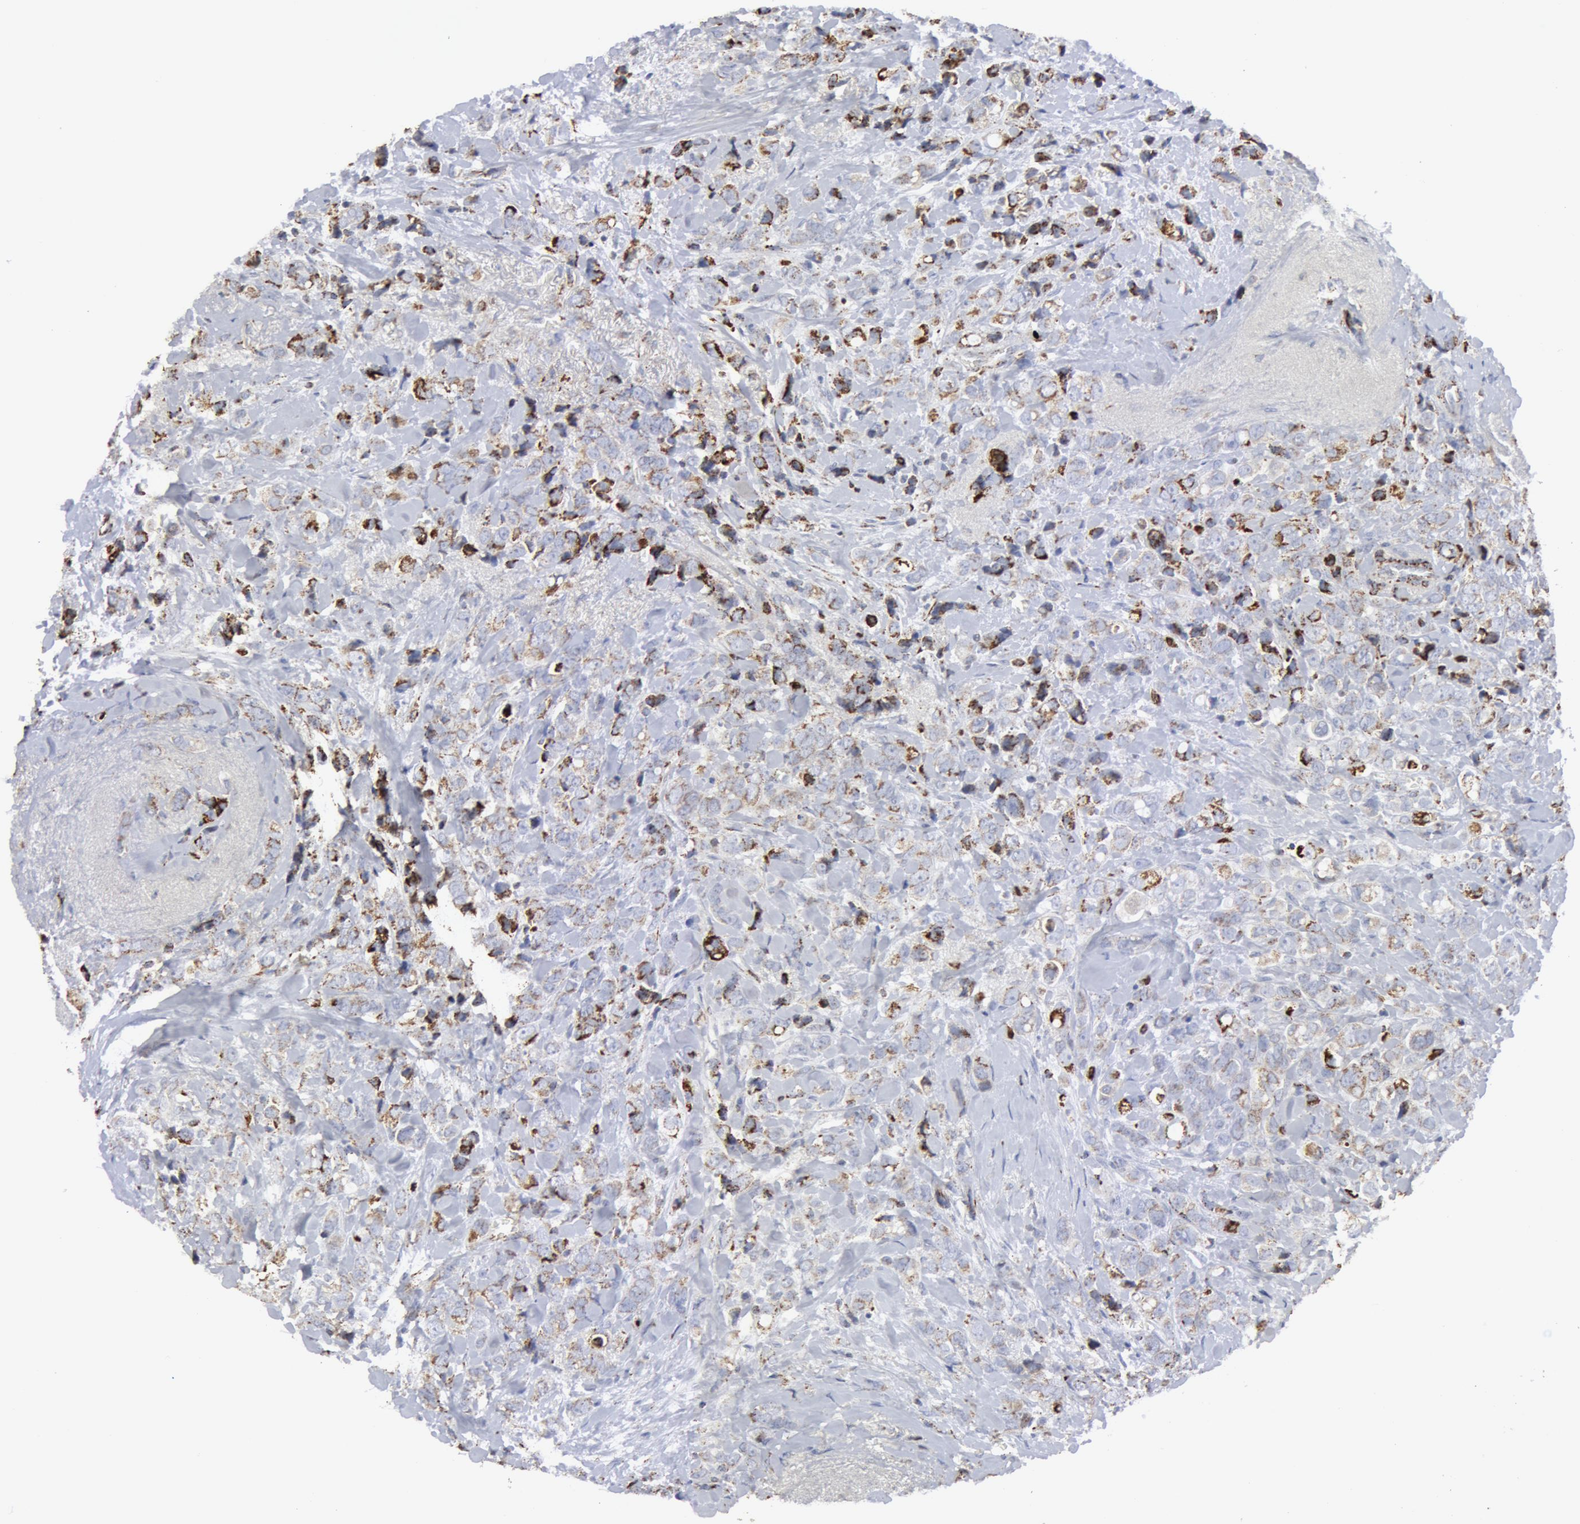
{"staining": {"intensity": "moderate", "quantity": ">75%", "location": "cytoplasmic/membranous"}, "tissue": "breast cancer", "cell_type": "Tumor cells", "image_type": "cancer", "snomed": [{"axis": "morphology", "description": "Lobular carcinoma"}, {"axis": "topography", "description": "Breast"}], "caption": "This is a micrograph of IHC staining of breast lobular carcinoma, which shows moderate staining in the cytoplasmic/membranous of tumor cells.", "gene": "ATP5F1B", "patient": {"sex": "female", "age": 57}}